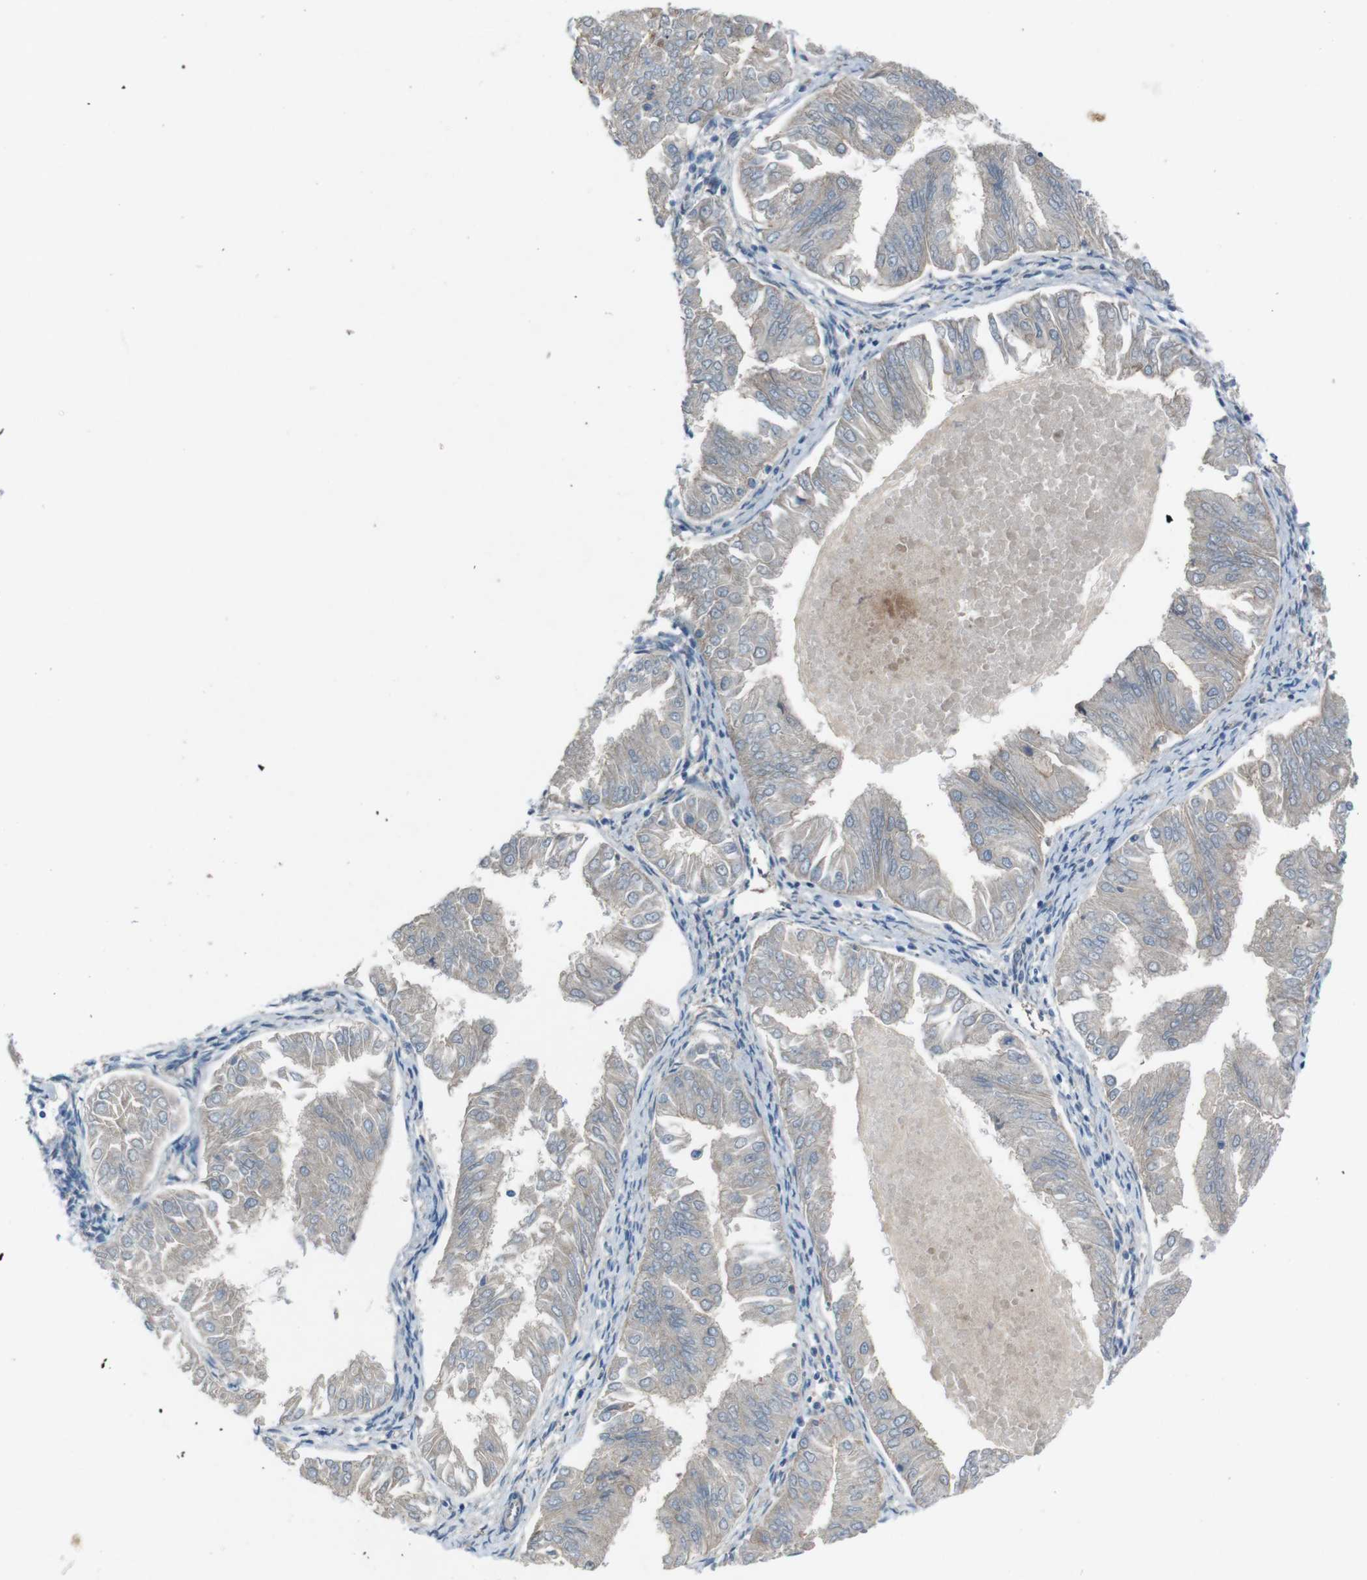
{"staining": {"intensity": "negative", "quantity": "none", "location": "none"}, "tissue": "endometrial cancer", "cell_type": "Tumor cells", "image_type": "cancer", "snomed": [{"axis": "morphology", "description": "Adenocarcinoma, NOS"}, {"axis": "topography", "description": "Endometrium"}], "caption": "Immunohistochemistry (IHC) photomicrograph of neoplastic tissue: human endometrial adenocarcinoma stained with DAB shows no significant protein staining in tumor cells. (Stains: DAB (3,3'-diaminobenzidine) immunohistochemistry with hematoxylin counter stain, Microscopy: brightfield microscopy at high magnification).", "gene": "PVR", "patient": {"sex": "female", "age": 53}}